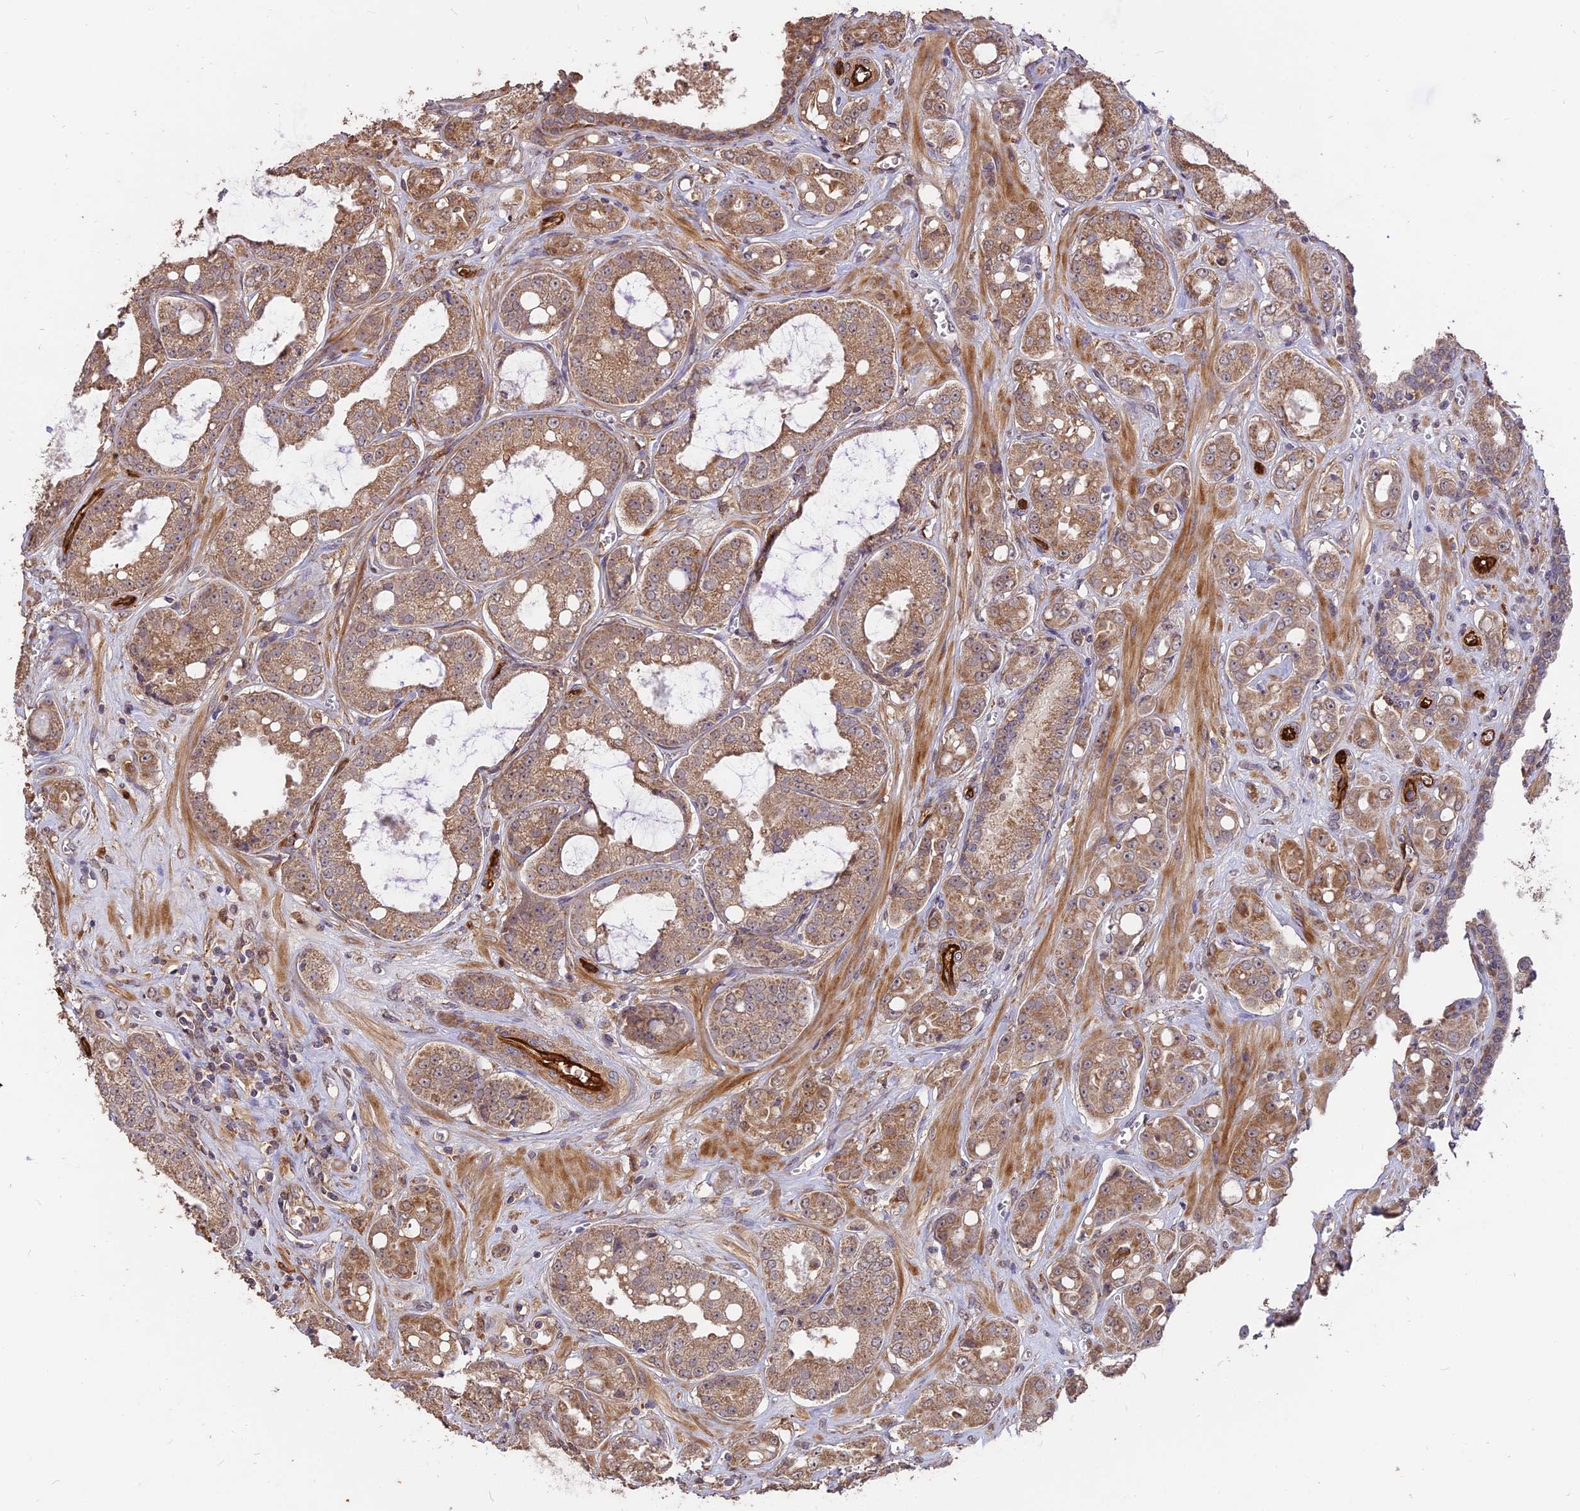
{"staining": {"intensity": "moderate", "quantity": ">75%", "location": "cytoplasmic/membranous"}, "tissue": "prostate cancer", "cell_type": "Tumor cells", "image_type": "cancer", "snomed": [{"axis": "morphology", "description": "Adenocarcinoma, High grade"}, {"axis": "topography", "description": "Prostate"}], "caption": "Protein expression analysis of prostate adenocarcinoma (high-grade) demonstrates moderate cytoplasmic/membranous positivity in about >75% of tumor cells.", "gene": "SAC3D1", "patient": {"sex": "male", "age": 74}}